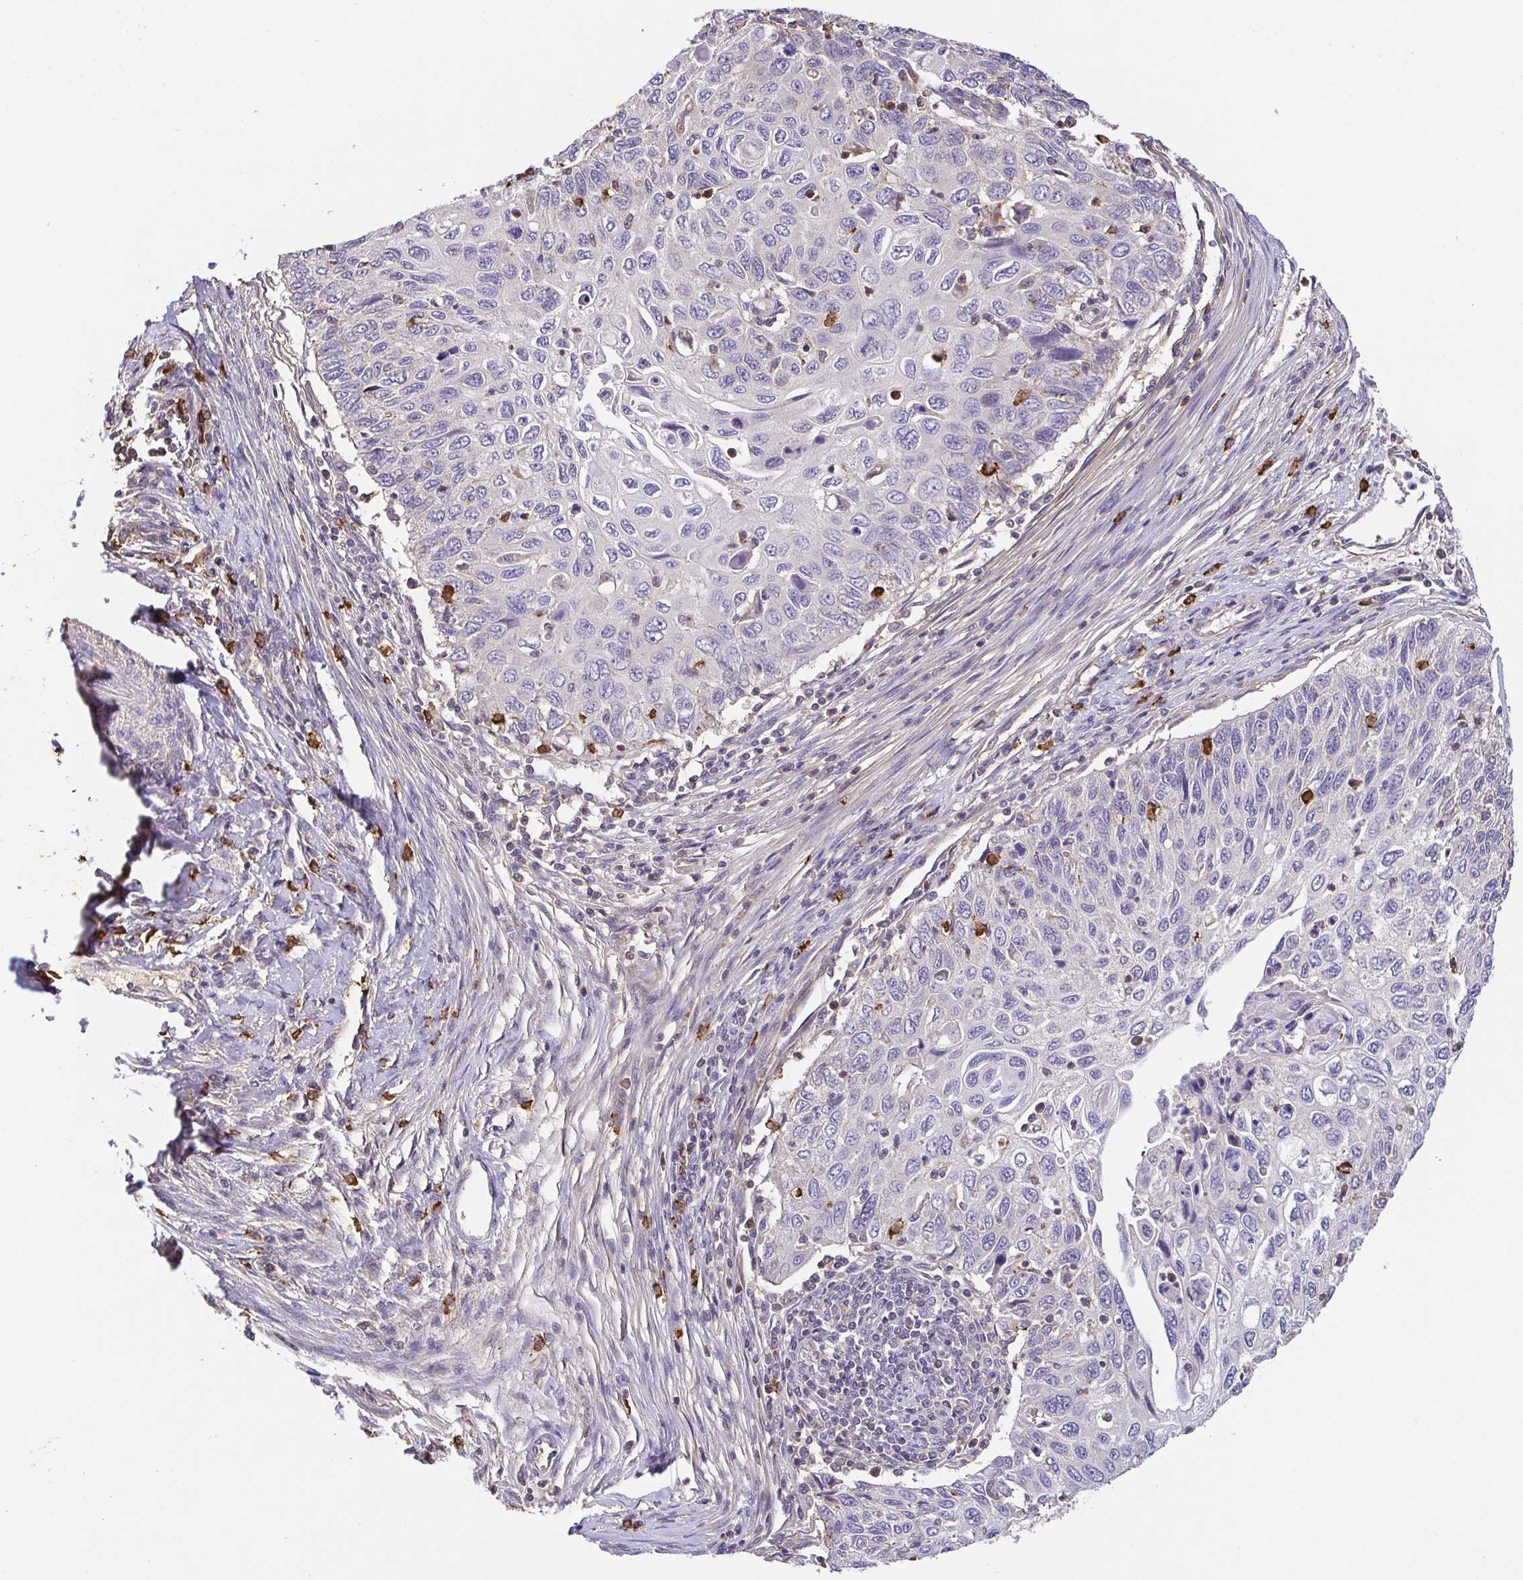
{"staining": {"intensity": "negative", "quantity": "none", "location": "none"}, "tissue": "cervical cancer", "cell_type": "Tumor cells", "image_type": "cancer", "snomed": [{"axis": "morphology", "description": "Squamous cell carcinoma, NOS"}, {"axis": "topography", "description": "Cervix"}], "caption": "Image shows no protein staining in tumor cells of cervical squamous cell carcinoma tissue.", "gene": "PREPL", "patient": {"sex": "female", "age": 70}}